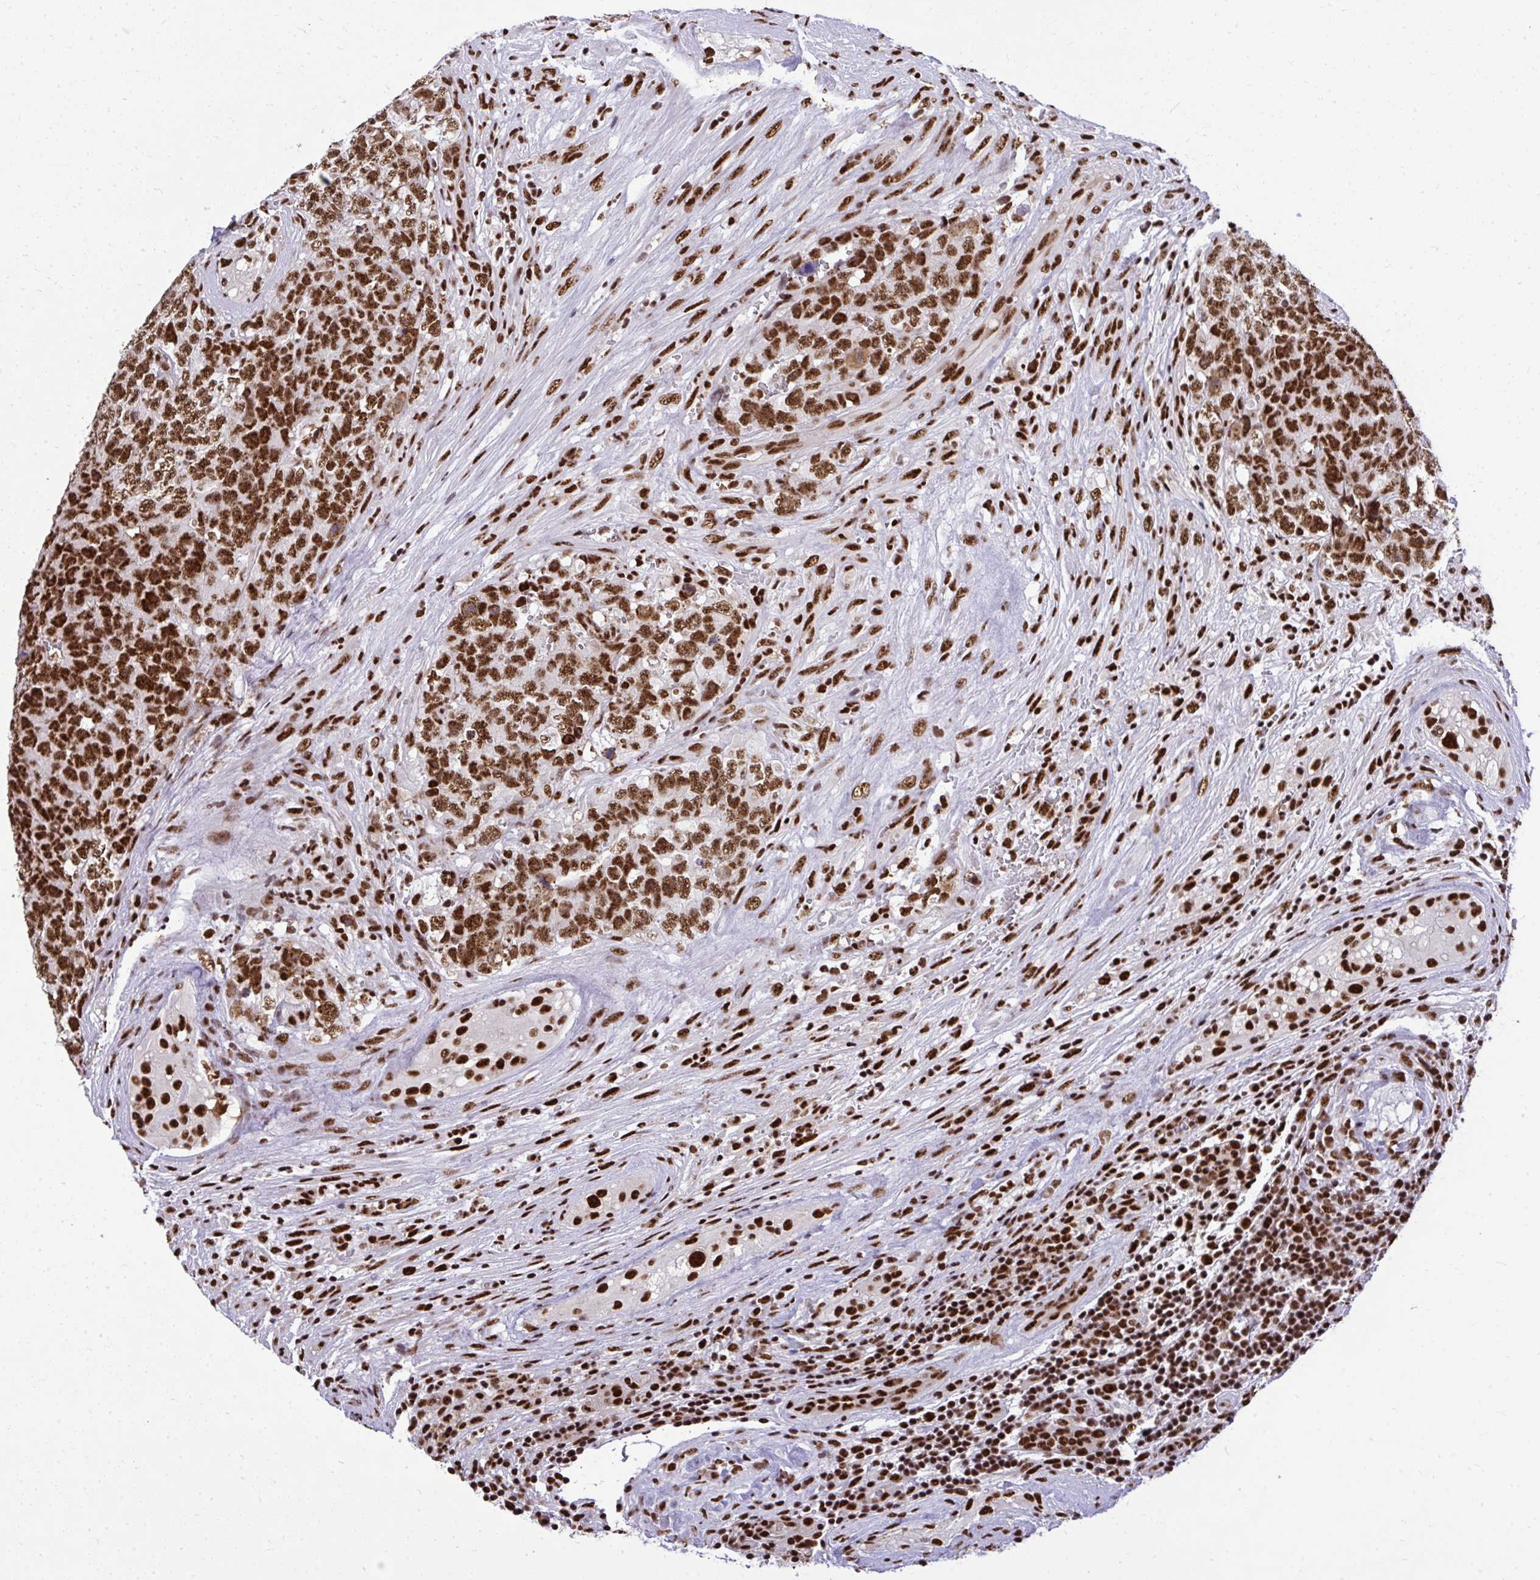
{"staining": {"intensity": "strong", "quantity": ">75%", "location": "nuclear"}, "tissue": "testis cancer", "cell_type": "Tumor cells", "image_type": "cancer", "snomed": [{"axis": "morphology", "description": "Seminoma, NOS"}, {"axis": "morphology", "description": "Teratoma, malignant, NOS"}, {"axis": "topography", "description": "Testis"}], "caption": "DAB immunohistochemical staining of human seminoma (testis) reveals strong nuclear protein expression in approximately >75% of tumor cells.", "gene": "PRPF19", "patient": {"sex": "male", "age": 34}}